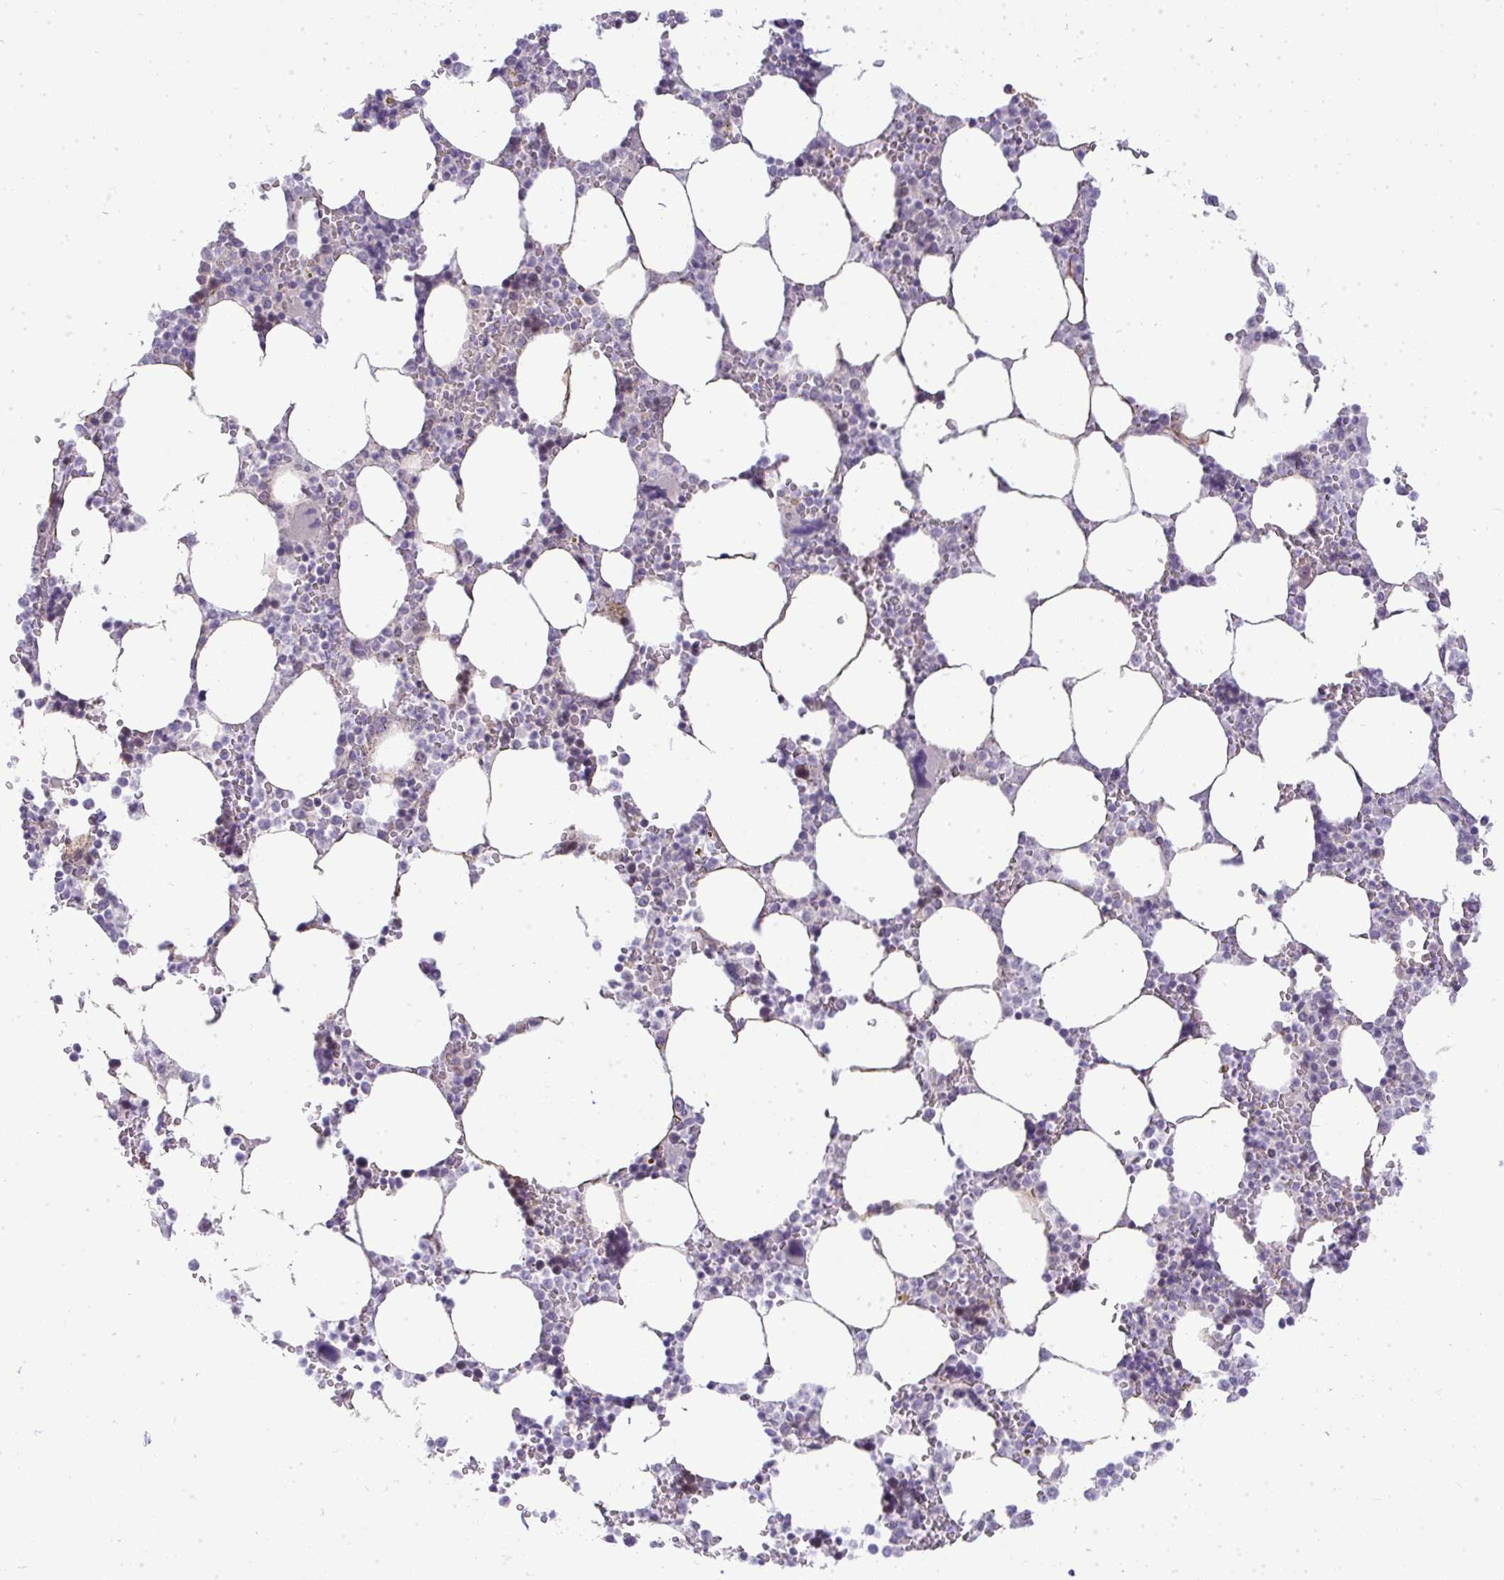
{"staining": {"intensity": "negative", "quantity": "none", "location": "none"}, "tissue": "bone marrow", "cell_type": "Hematopoietic cells", "image_type": "normal", "snomed": [{"axis": "morphology", "description": "Normal tissue, NOS"}, {"axis": "topography", "description": "Bone marrow"}], "caption": "Immunohistochemistry (IHC) image of benign human bone marrow stained for a protein (brown), which reveals no staining in hematopoietic cells.", "gene": "UBE2S", "patient": {"sex": "male", "age": 64}}